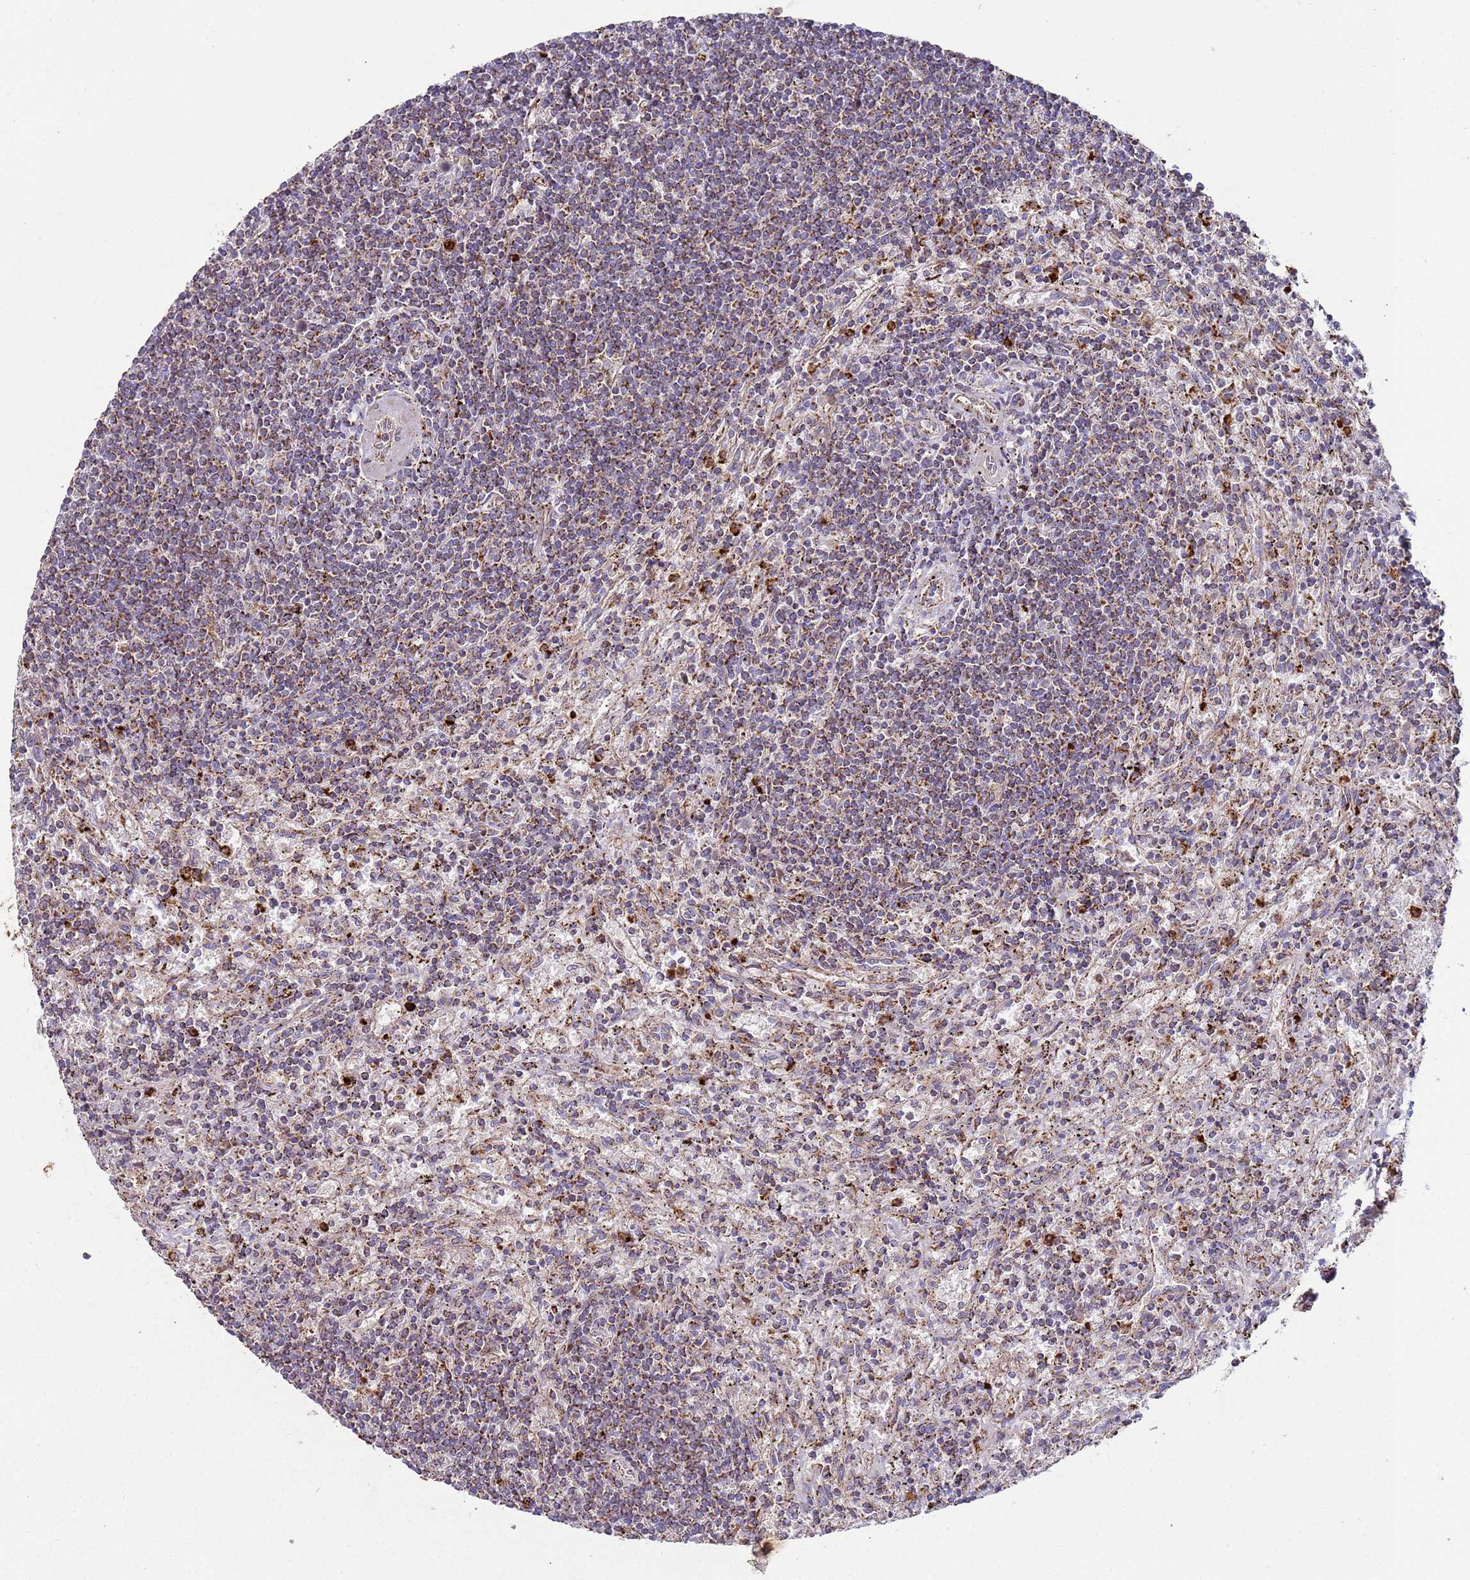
{"staining": {"intensity": "moderate", "quantity": "25%-75%", "location": "cytoplasmic/membranous"}, "tissue": "lymphoma", "cell_type": "Tumor cells", "image_type": "cancer", "snomed": [{"axis": "morphology", "description": "Malignant lymphoma, non-Hodgkin's type, Low grade"}, {"axis": "topography", "description": "Spleen"}], "caption": "The photomicrograph displays a brown stain indicating the presence of a protein in the cytoplasmic/membranous of tumor cells in low-grade malignant lymphoma, non-Hodgkin's type.", "gene": "FBXO33", "patient": {"sex": "male", "age": 76}}